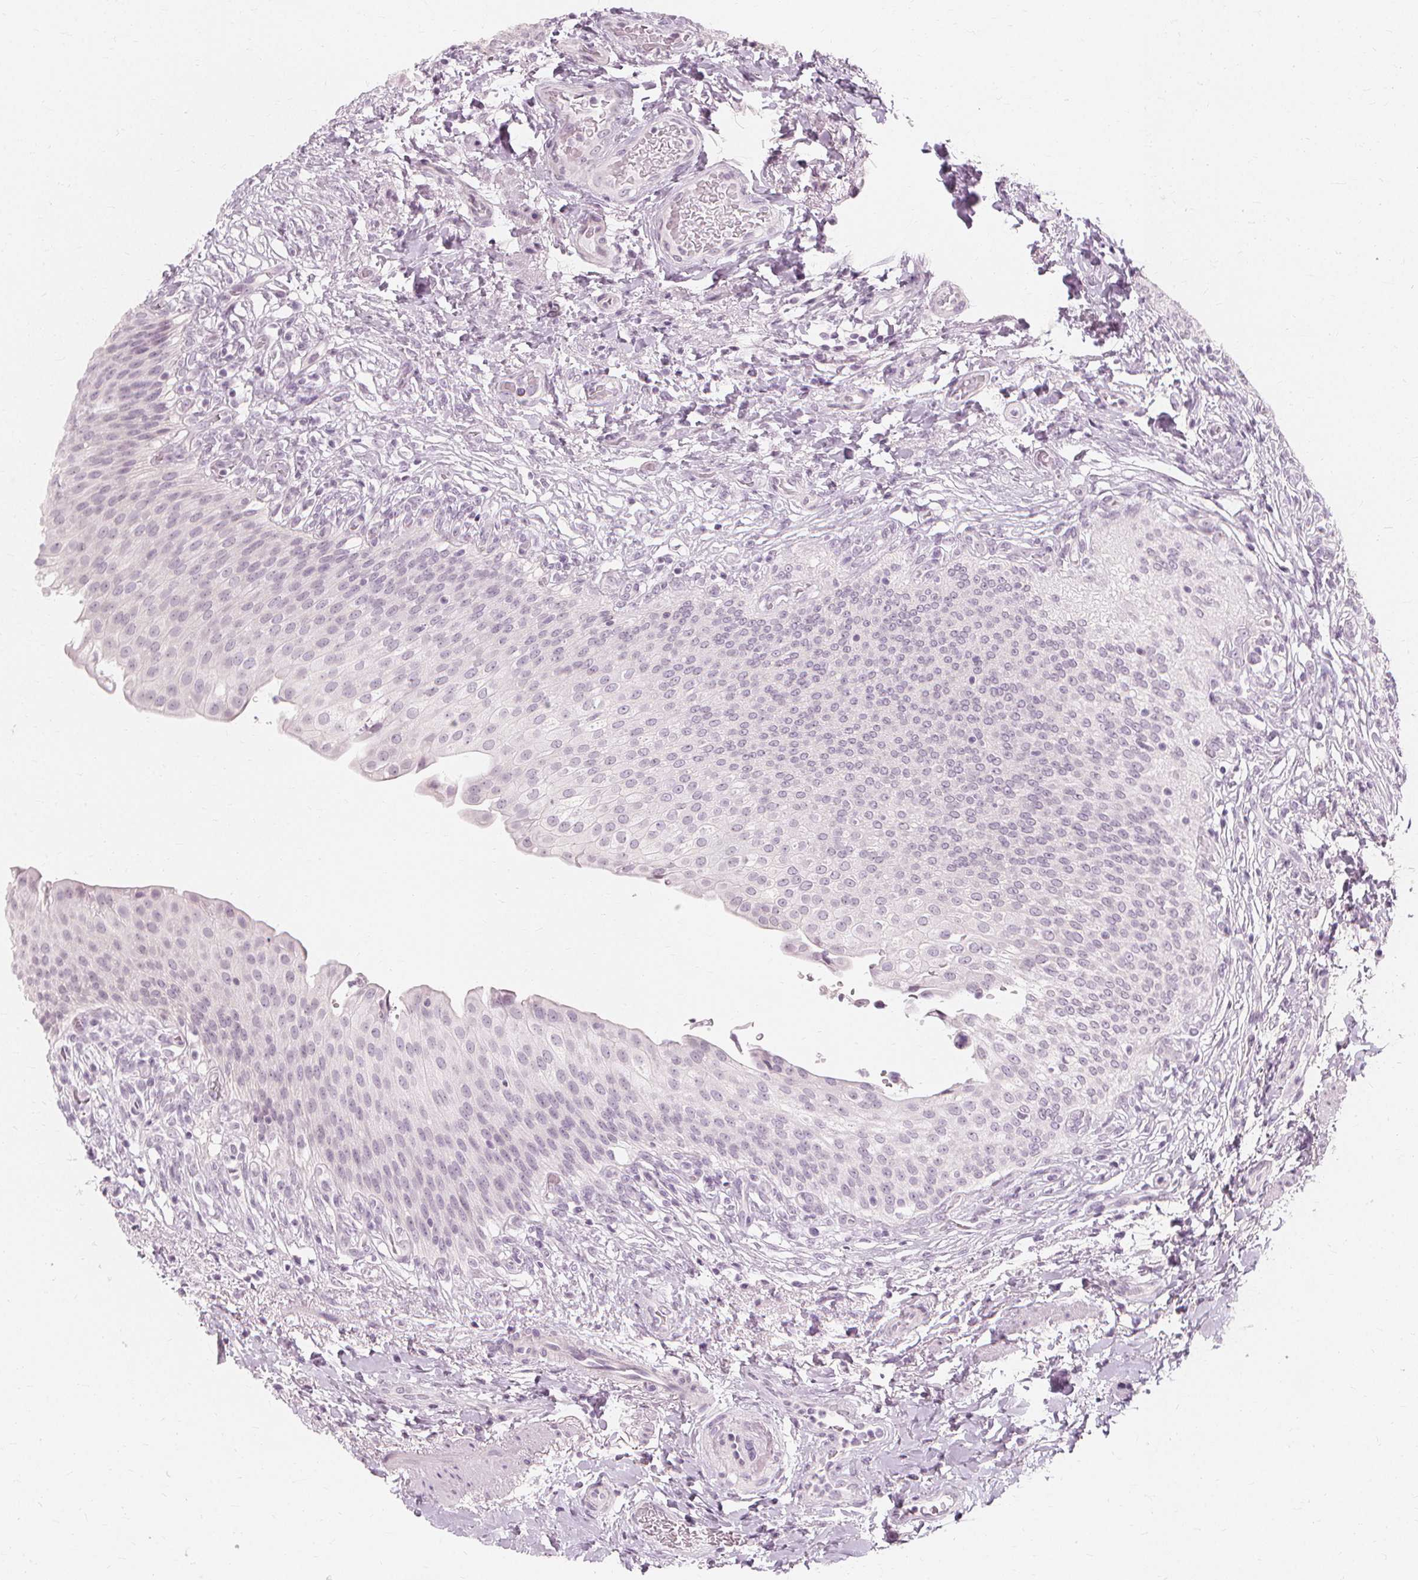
{"staining": {"intensity": "negative", "quantity": "none", "location": "none"}, "tissue": "urinary bladder", "cell_type": "Urothelial cells", "image_type": "normal", "snomed": [{"axis": "morphology", "description": "Normal tissue, NOS"}, {"axis": "topography", "description": "Urinary bladder"}, {"axis": "topography", "description": "Peripheral nerve tissue"}], "caption": "Normal urinary bladder was stained to show a protein in brown. There is no significant expression in urothelial cells. (Stains: DAB (3,3'-diaminobenzidine) immunohistochemistry (IHC) with hematoxylin counter stain, Microscopy: brightfield microscopy at high magnification).", "gene": "NXPE1", "patient": {"sex": "female", "age": 60}}